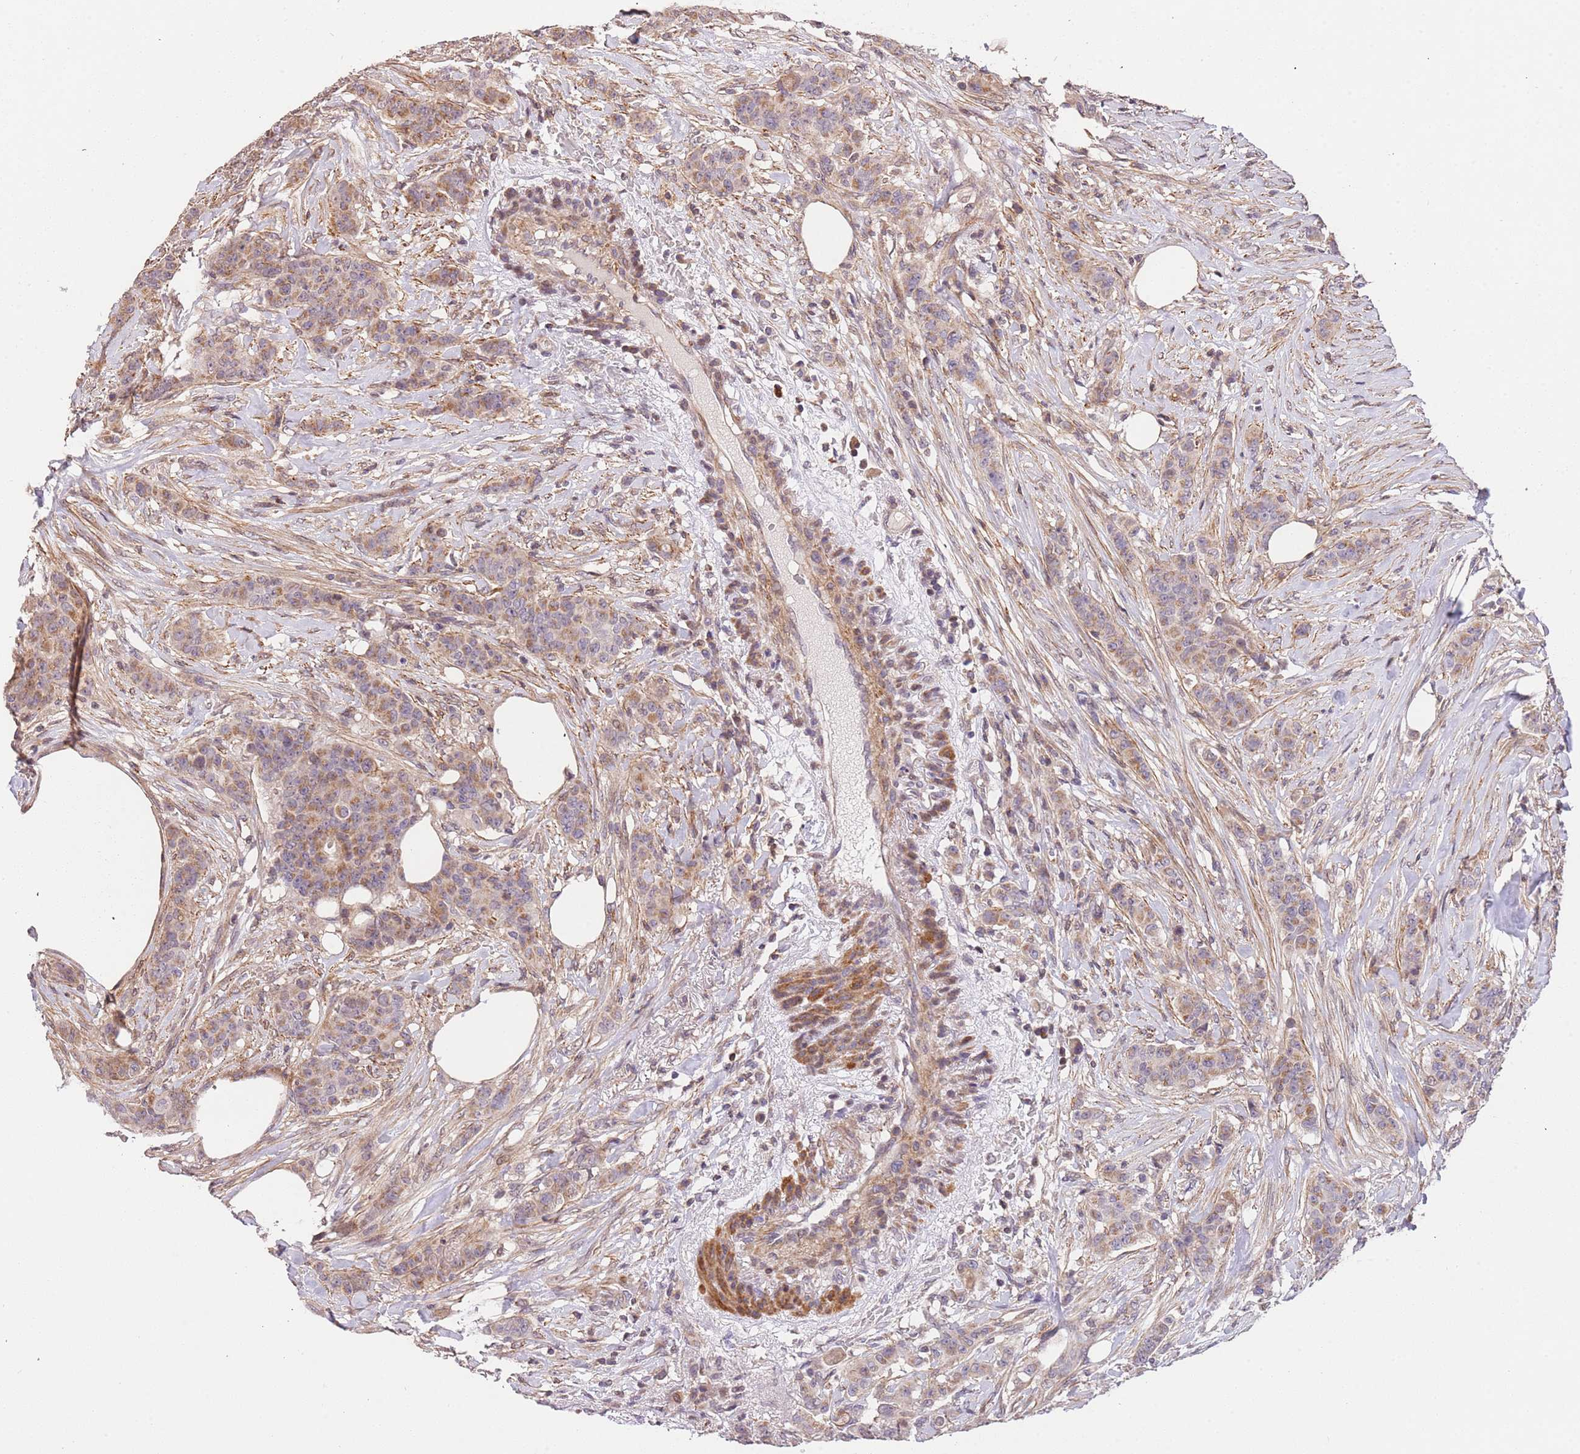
{"staining": {"intensity": "moderate", "quantity": ">75%", "location": "cytoplasmic/membranous"}, "tissue": "breast cancer", "cell_type": "Tumor cells", "image_type": "cancer", "snomed": [{"axis": "morphology", "description": "Duct carcinoma"}, {"axis": "topography", "description": "Breast"}], "caption": "Protein expression analysis of human breast cancer reveals moderate cytoplasmic/membranous staining in about >75% of tumor cells. The protein is shown in brown color, while the nuclei are stained blue.", "gene": "SLC16A4", "patient": {"sex": "female", "age": 40}}